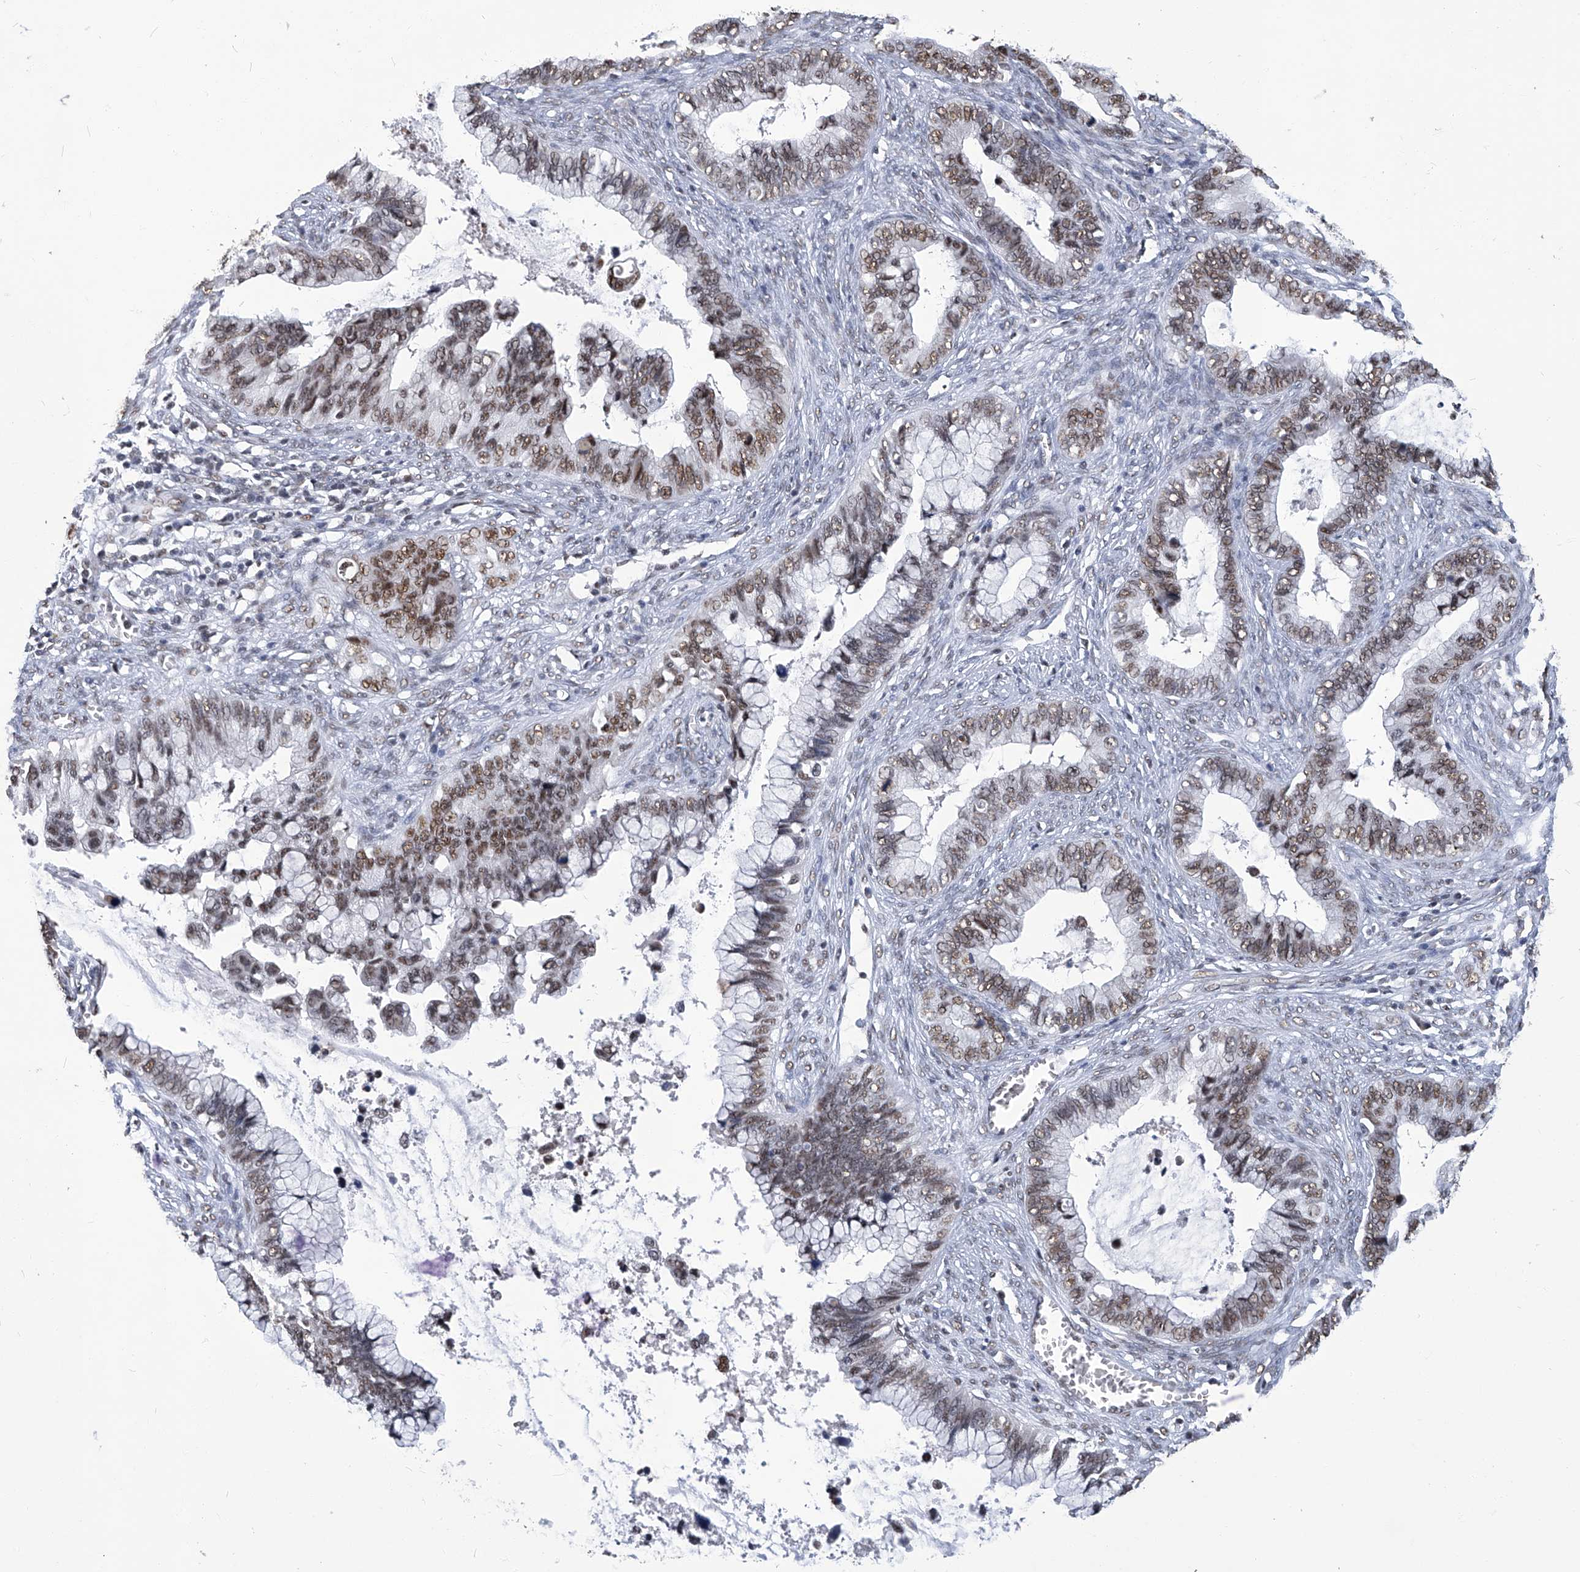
{"staining": {"intensity": "moderate", "quantity": ">75%", "location": "nuclear"}, "tissue": "cervical cancer", "cell_type": "Tumor cells", "image_type": "cancer", "snomed": [{"axis": "morphology", "description": "Adenocarcinoma, NOS"}, {"axis": "topography", "description": "Cervix"}], "caption": "The immunohistochemical stain highlights moderate nuclear positivity in tumor cells of cervical cancer (adenocarcinoma) tissue.", "gene": "HBP1", "patient": {"sex": "female", "age": 44}}